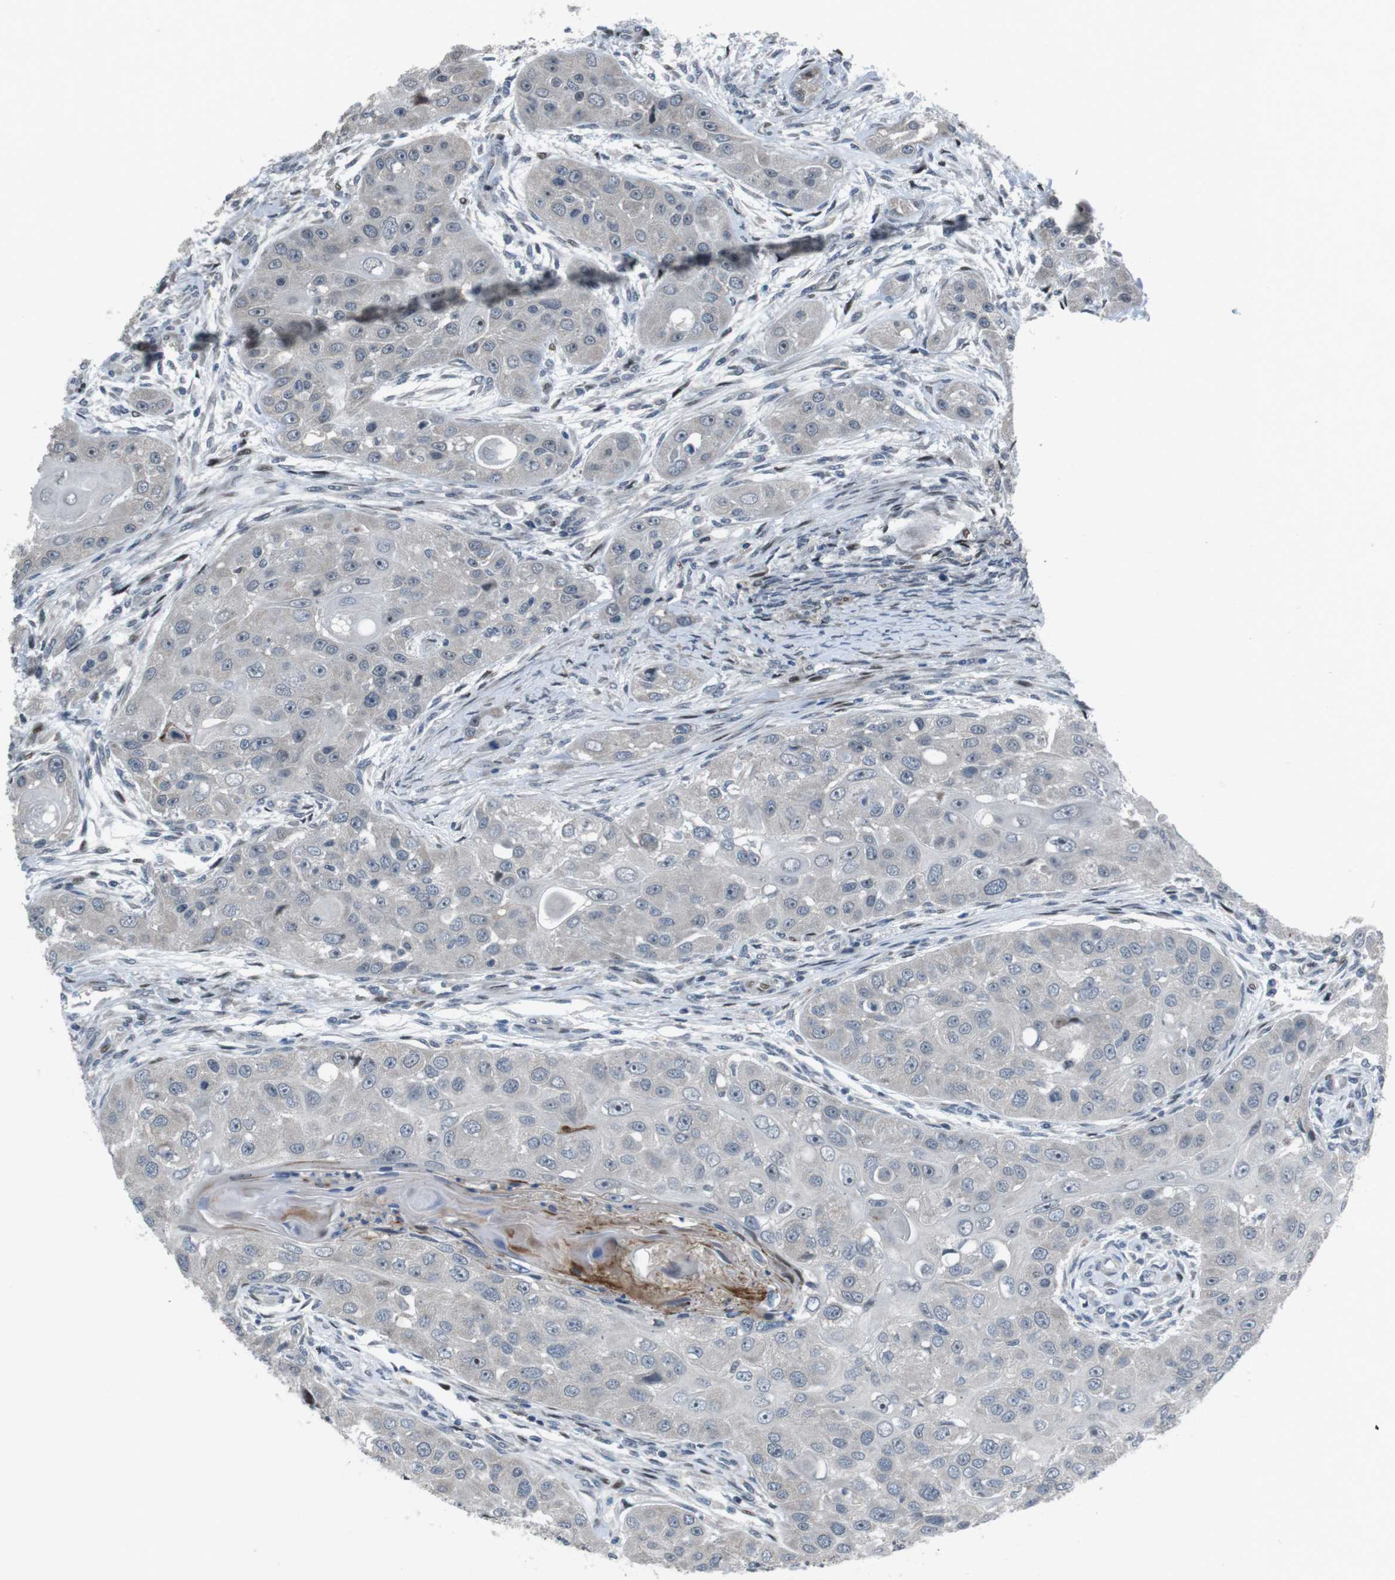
{"staining": {"intensity": "negative", "quantity": "none", "location": "none"}, "tissue": "head and neck cancer", "cell_type": "Tumor cells", "image_type": "cancer", "snomed": [{"axis": "morphology", "description": "Normal tissue, NOS"}, {"axis": "morphology", "description": "Squamous cell carcinoma, NOS"}, {"axis": "topography", "description": "Skeletal muscle"}, {"axis": "topography", "description": "Head-Neck"}], "caption": "Immunohistochemistry (IHC) of squamous cell carcinoma (head and neck) demonstrates no positivity in tumor cells.", "gene": "PBRM1", "patient": {"sex": "male", "age": 51}}